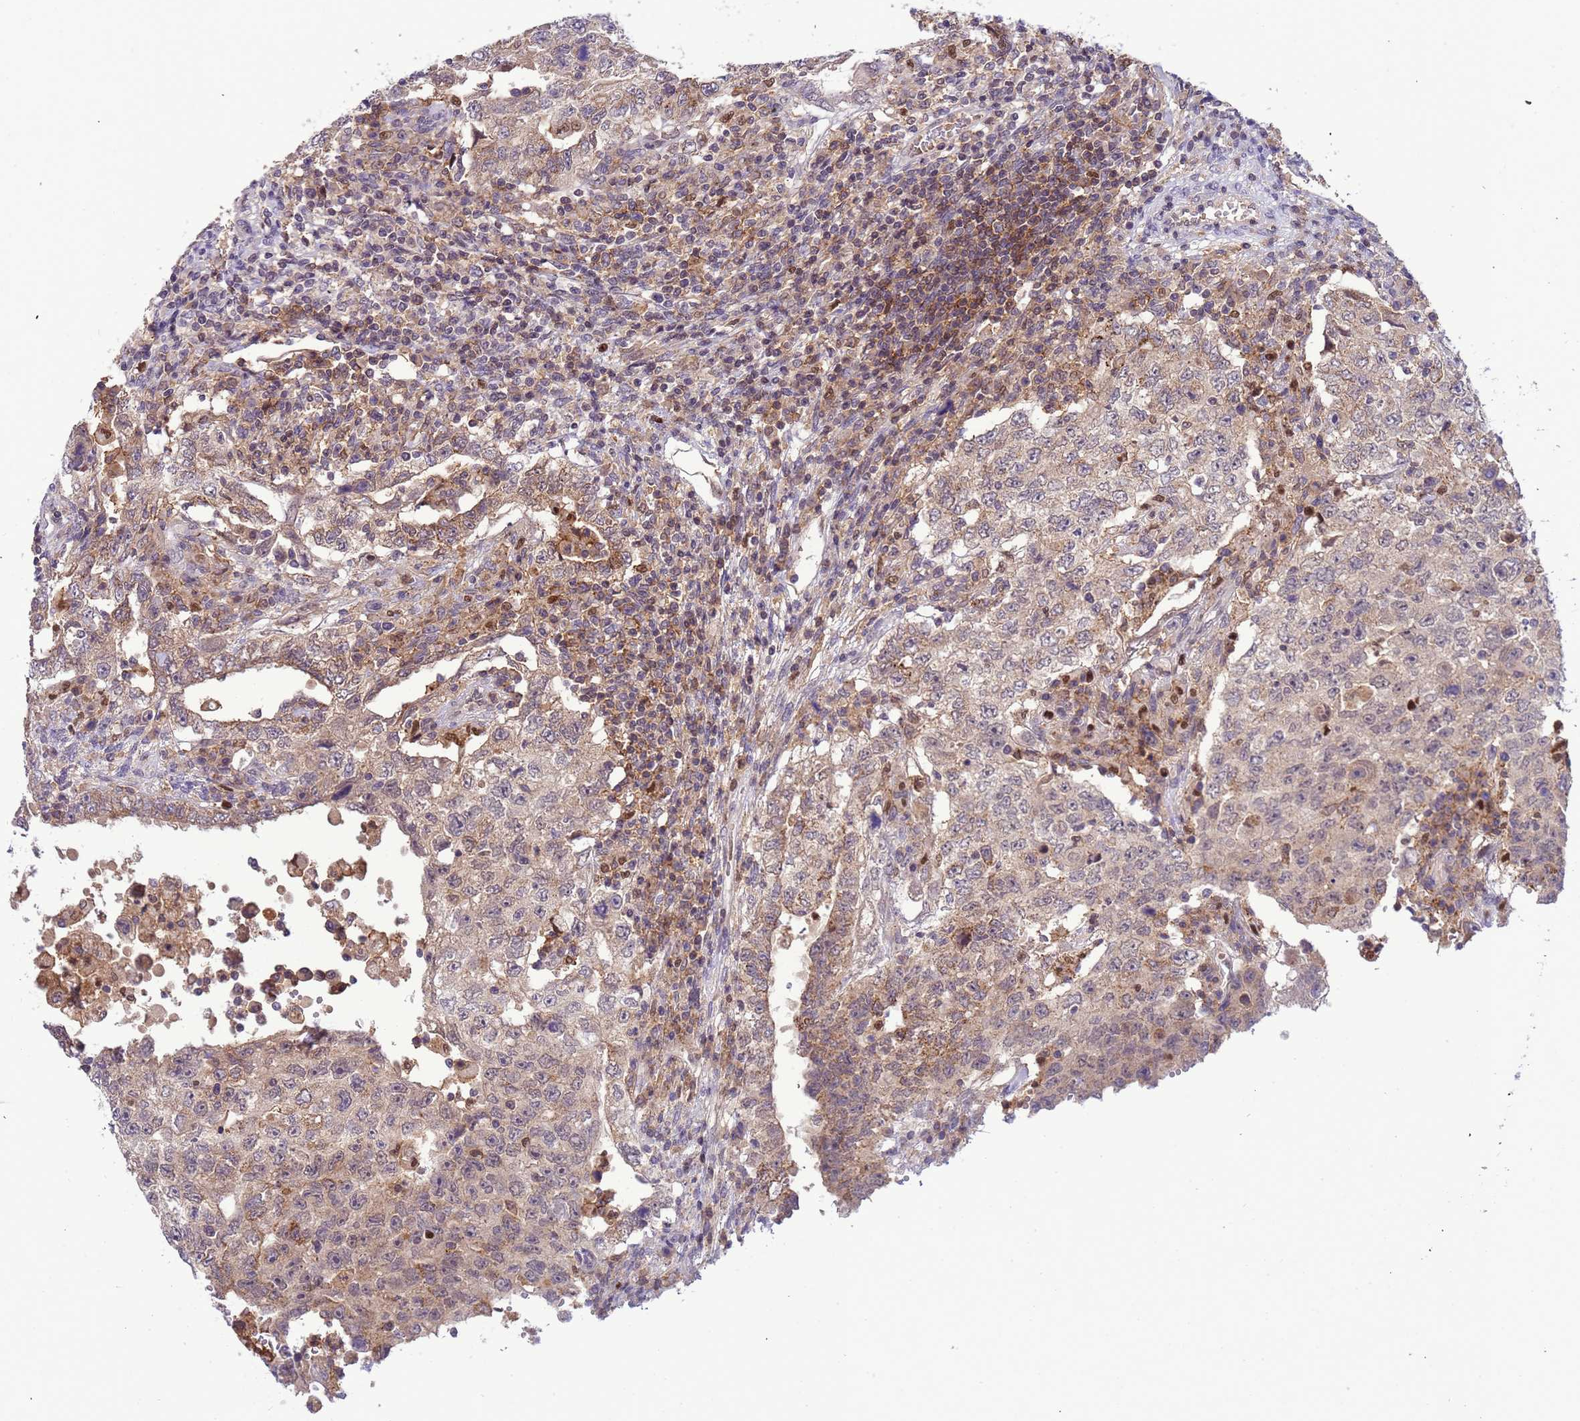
{"staining": {"intensity": "weak", "quantity": "25%-75%", "location": "cytoplasmic/membranous"}, "tissue": "testis cancer", "cell_type": "Tumor cells", "image_type": "cancer", "snomed": [{"axis": "morphology", "description": "Carcinoma, Embryonal, NOS"}, {"axis": "topography", "description": "Testis"}], "caption": "A brown stain shows weak cytoplasmic/membranous staining of a protein in human embryonal carcinoma (testis) tumor cells.", "gene": "CD53", "patient": {"sex": "male", "age": 26}}